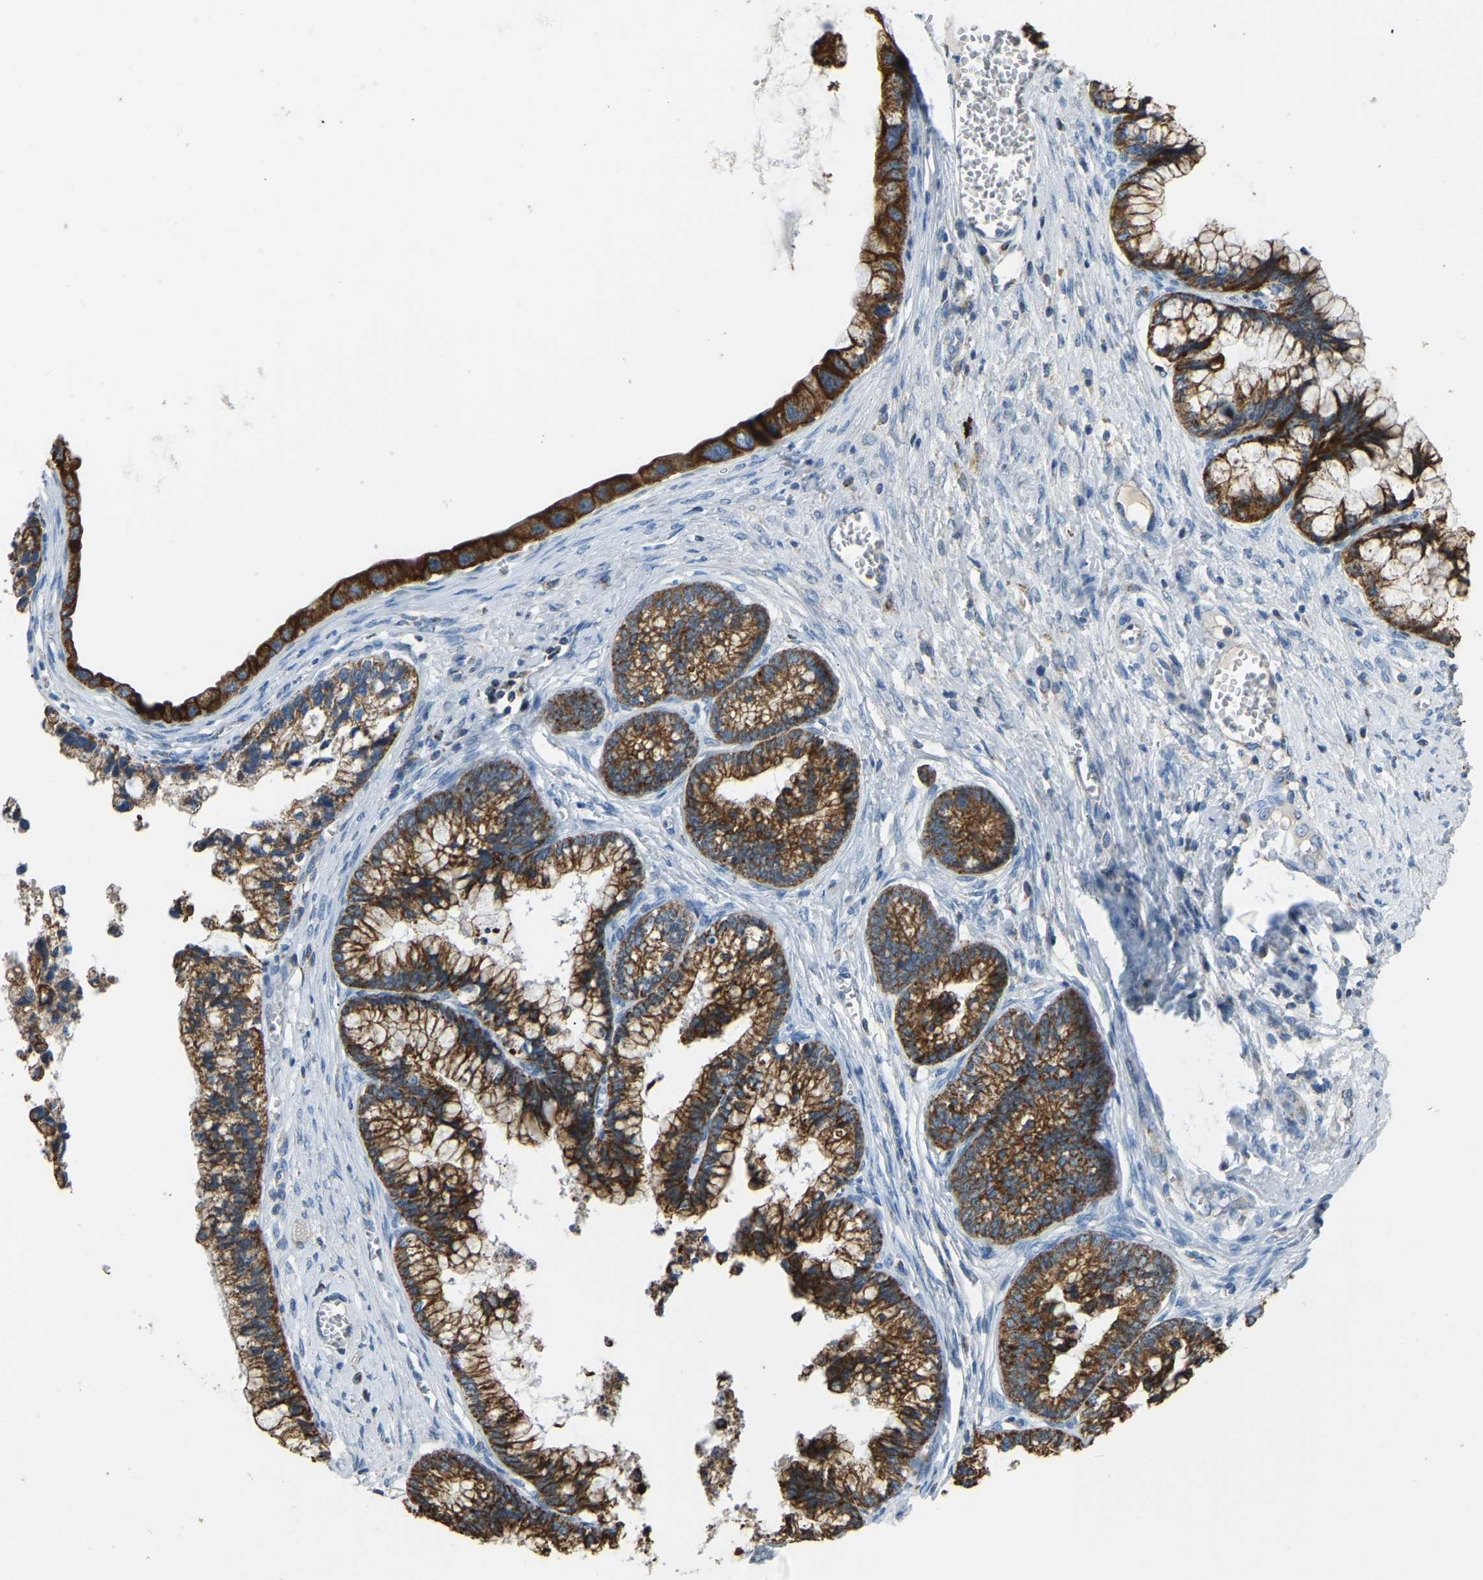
{"staining": {"intensity": "strong", "quantity": ">75%", "location": "cytoplasmic/membranous"}, "tissue": "cervical cancer", "cell_type": "Tumor cells", "image_type": "cancer", "snomed": [{"axis": "morphology", "description": "Adenocarcinoma, NOS"}, {"axis": "topography", "description": "Cervix"}], "caption": "Cervical cancer stained with DAB (3,3'-diaminobenzidine) immunohistochemistry exhibits high levels of strong cytoplasmic/membranous expression in approximately >75% of tumor cells.", "gene": "ZNF200", "patient": {"sex": "female", "age": 44}}